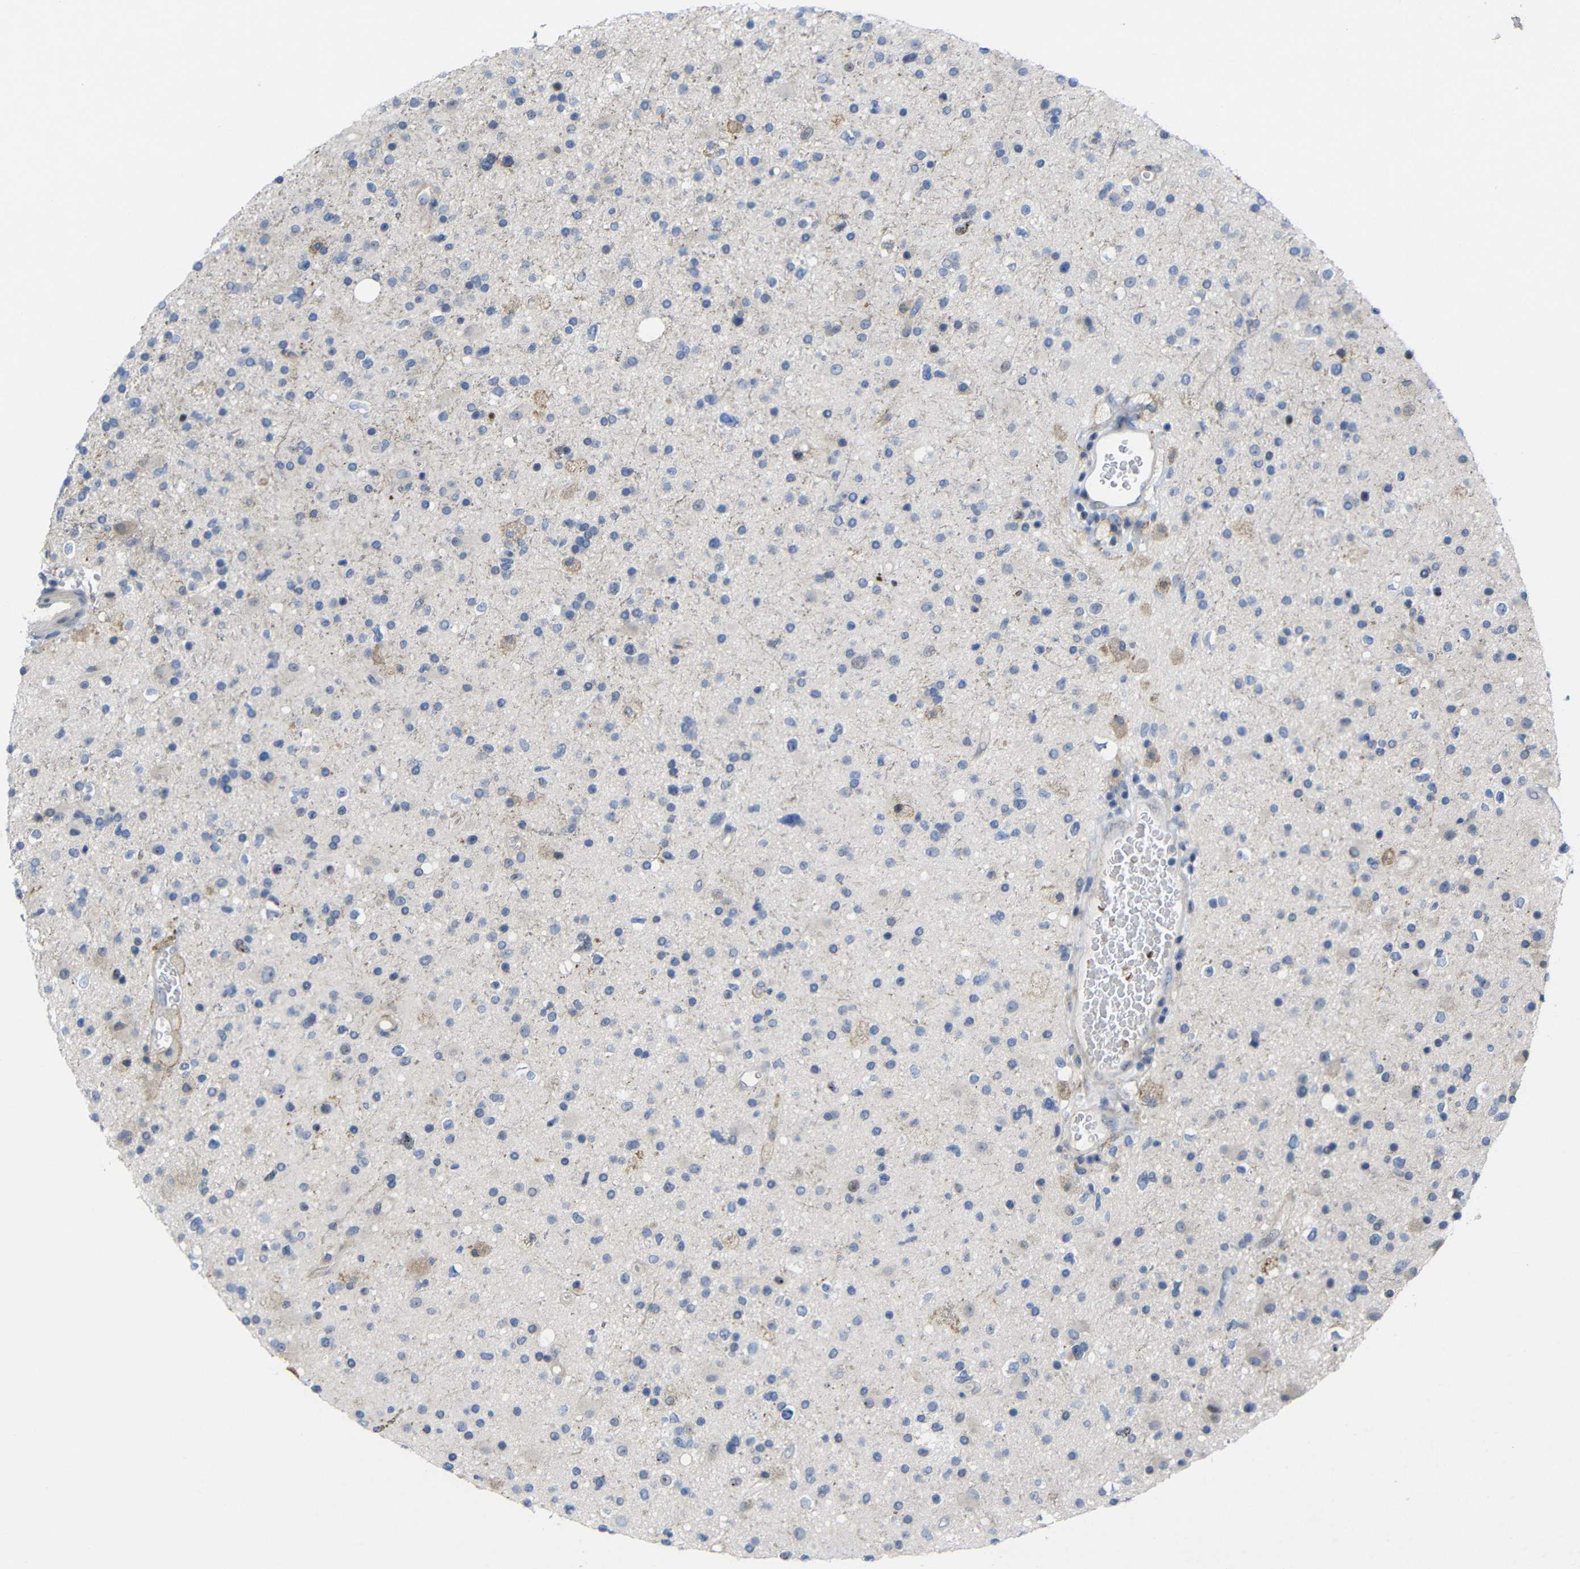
{"staining": {"intensity": "weak", "quantity": "<25%", "location": "cytoplasmic/membranous"}, "tissue": "glioma", "cell_type": "Tumor cells", "image_type": "cancer", "snomed": [{"axis": "morphology", "description": "Glioma, malignant, High grade"}, {"axis": "topography", "description": "Brain"}], "caption": "Immunohistochemical staining of malignant glioma (high-grade) reveals no significant staining in tumor cells.", "gene": "CMTM1", "patient": {"sex": "male", "age": 33}}